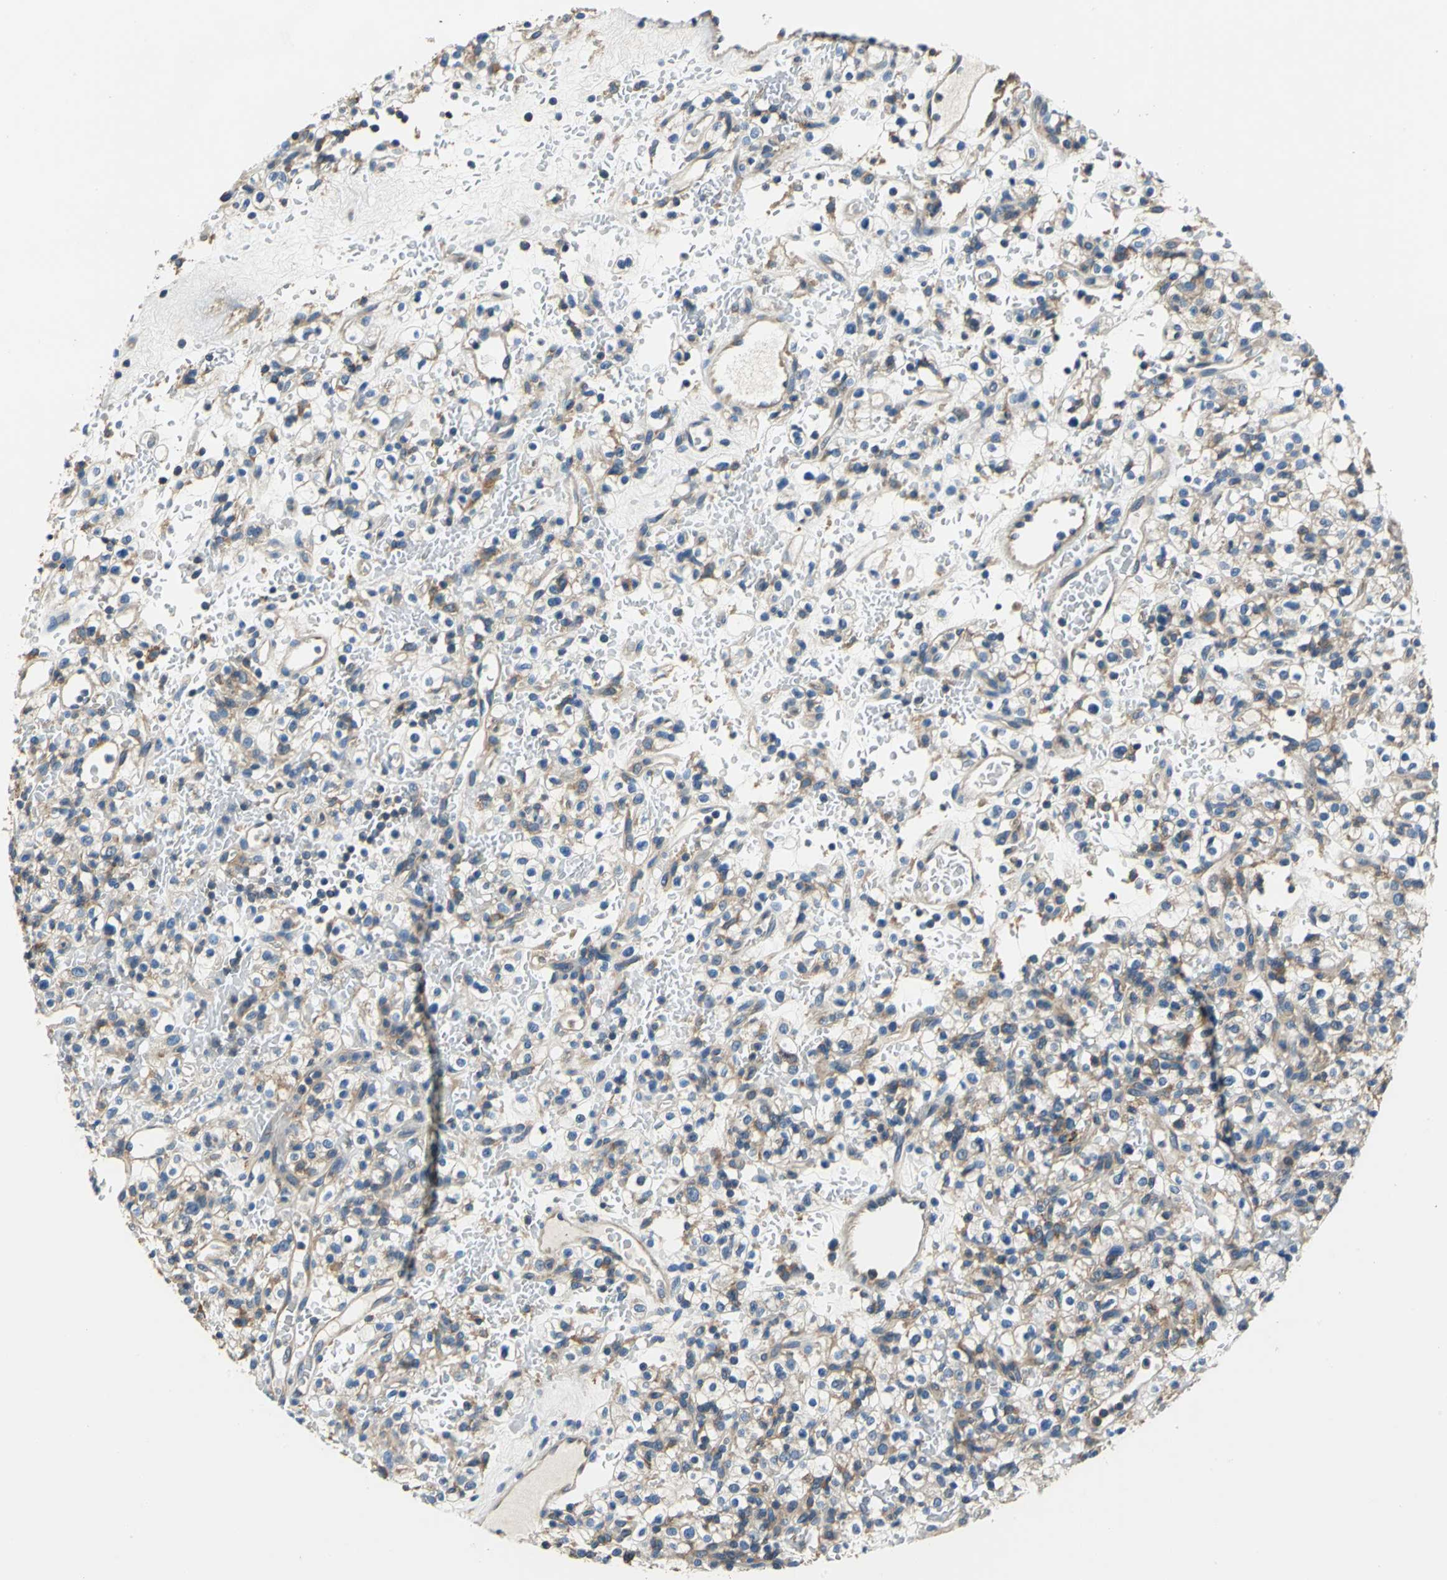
{"staining": {"intensity": "weak", "quantity": "<25%", "location": "cytoplasmic/membranous"}, "tissue": "renal cancer", "cell_type": "Tumor cells", "image_type": "cancer", "snomed": [{"axis": "morphology", "description": "Normal tissue, NOS"}, {"axis": "morphology", "description": "Adenocarcinoma, NOS"}, {"axis": "topography", "description": "Kidney"}], "caption": "Tumor cells are negative for protein expression in human renal adenocarcinoma.", "gene": "DDX3Y", "patient": {"sex": "female", "age": 72}}